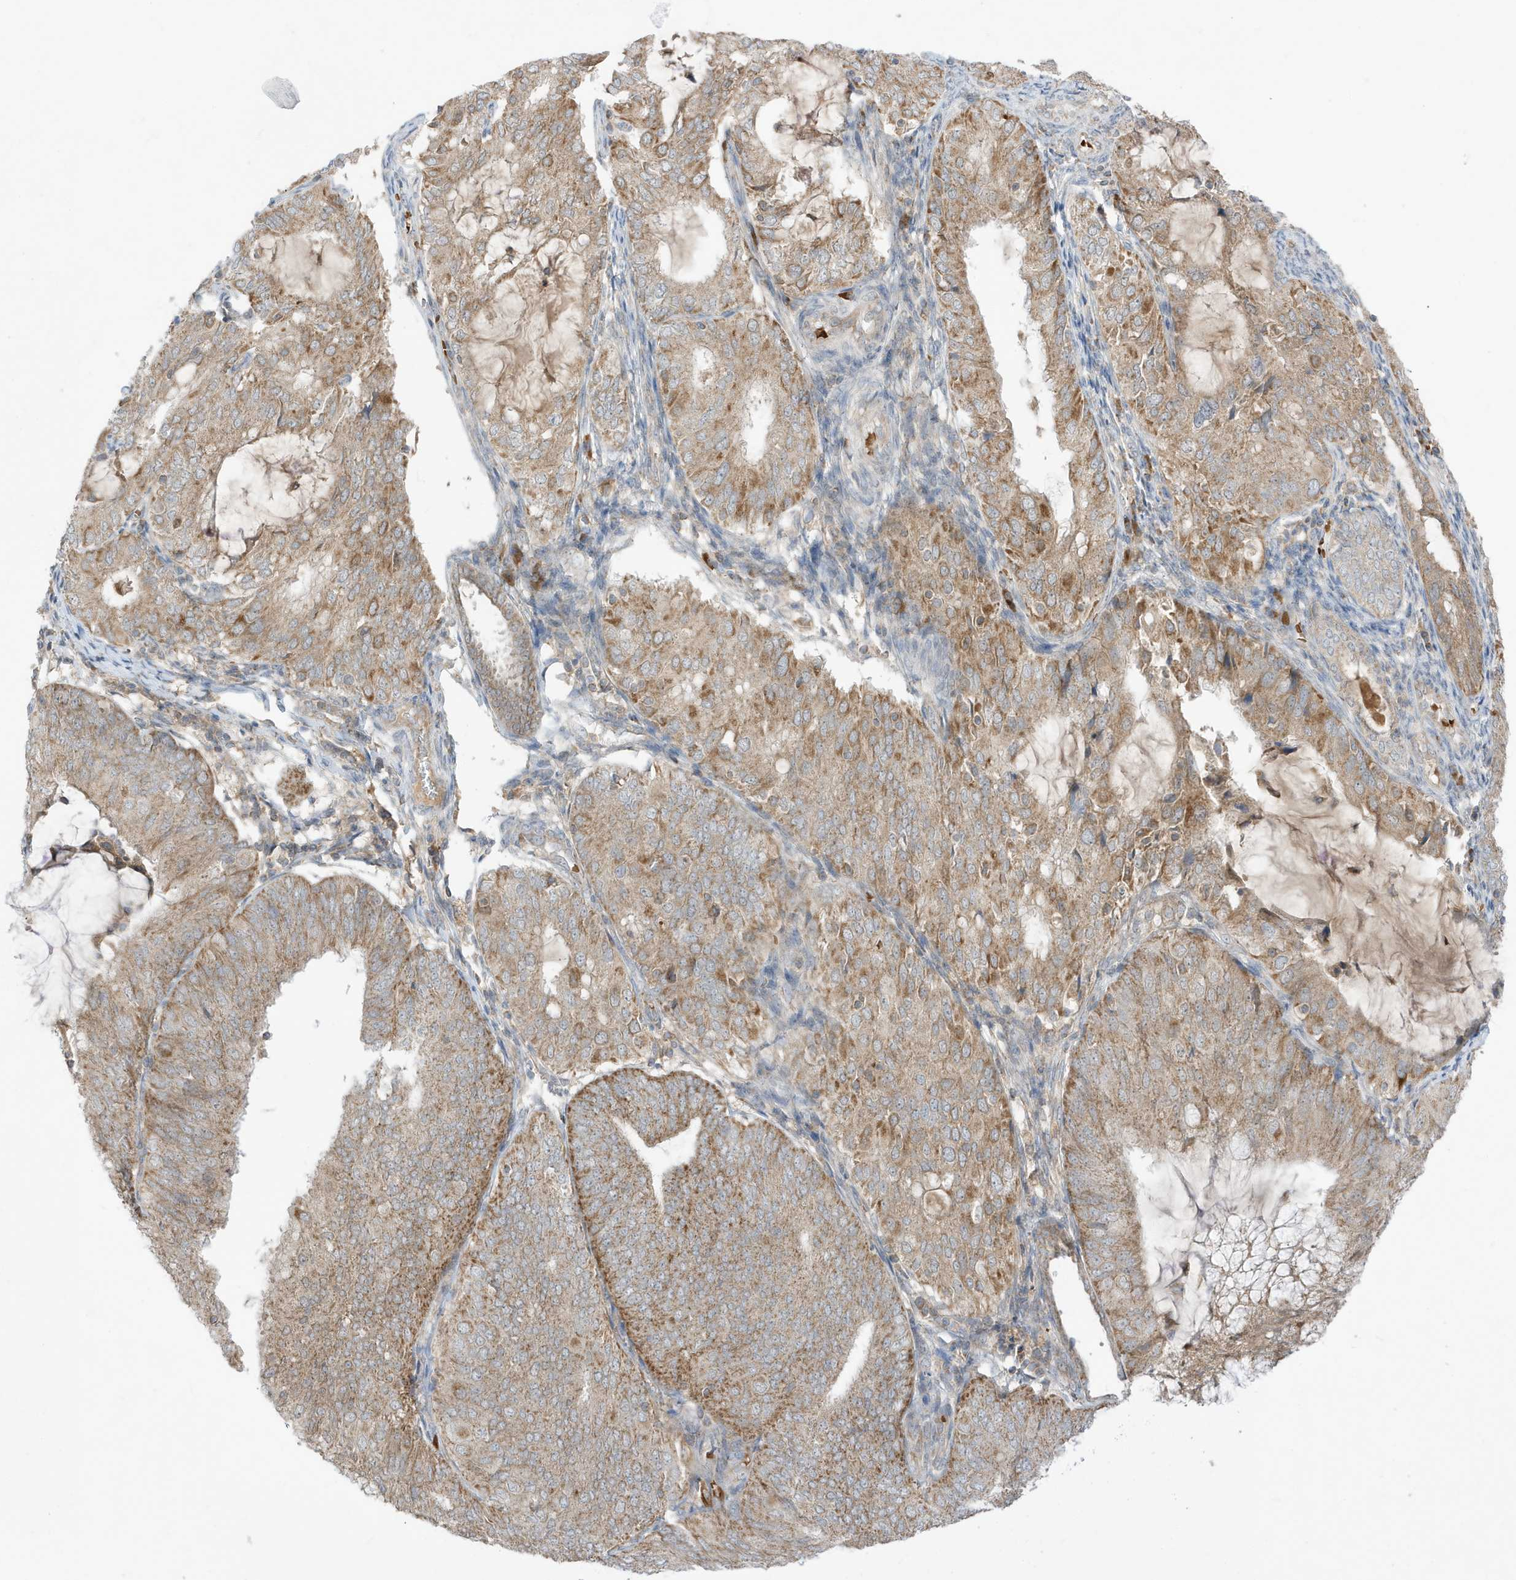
{"staining": {"intensity": "moderate", "quantity": ">75%", "location": "cytoplasmic/membranous"}, "tissue": "endometrial cancer", "cell_type": "Tumor cells", "image_type": "cancer", "snomed": [{"axis": "morphology", "description": "Adenocarcinoma, NOS"}, {"axis": "topography", "description": "Endometrium"}], "caption": "IHC staining of endometrial adenocarcinoma, which shows medium levels of moderate cytoplasmic/membranous expression in about >75% of tumor cells indicating moderate cytoplasmic/membranous protein expression. The staining was performed using DAB (brown) for protein detection and nuclei were counterstained in hematoxylin (blue).", "gene": "NPPC", "patient": {"sex": "female", "age": 81}}